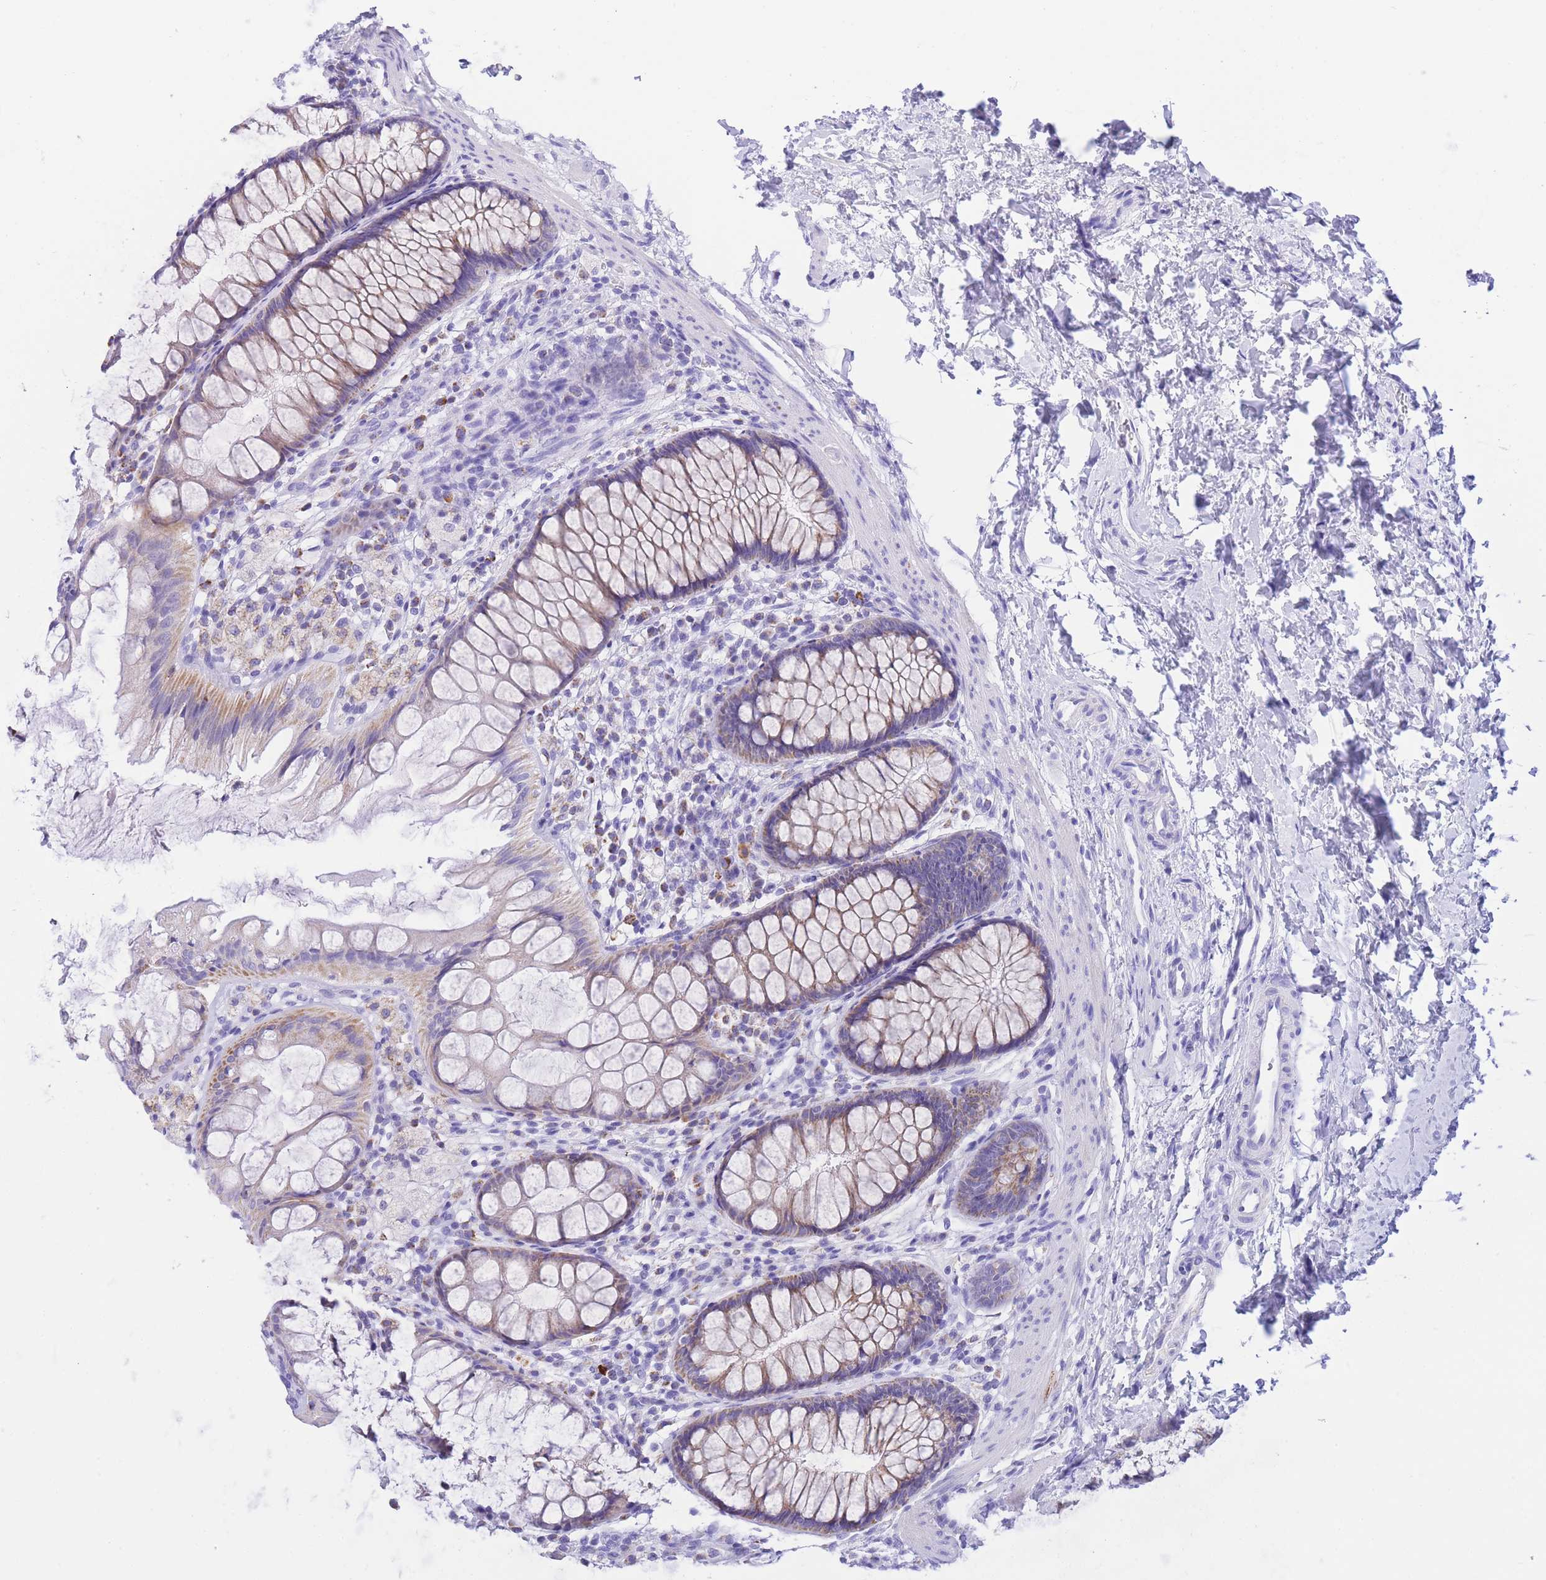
{"staining": {"intensity": "negative", "quantity": "none", "location": "none"}, "tissue": "colon", "cell_type": "Endothelial cells", "image_type": "normal", "snomed": [{"axis": "morphology", "description": "Normal tissue, NOS"}, {"axis": "topography", "description": "Colon"}], "caption": "This is an immunohistochemistry (IHC) histopathology image of benign human colon. There is no expression in endothelial cells.", "gene": "NKD2", "patient": {"sex": "female", "age": 62}}